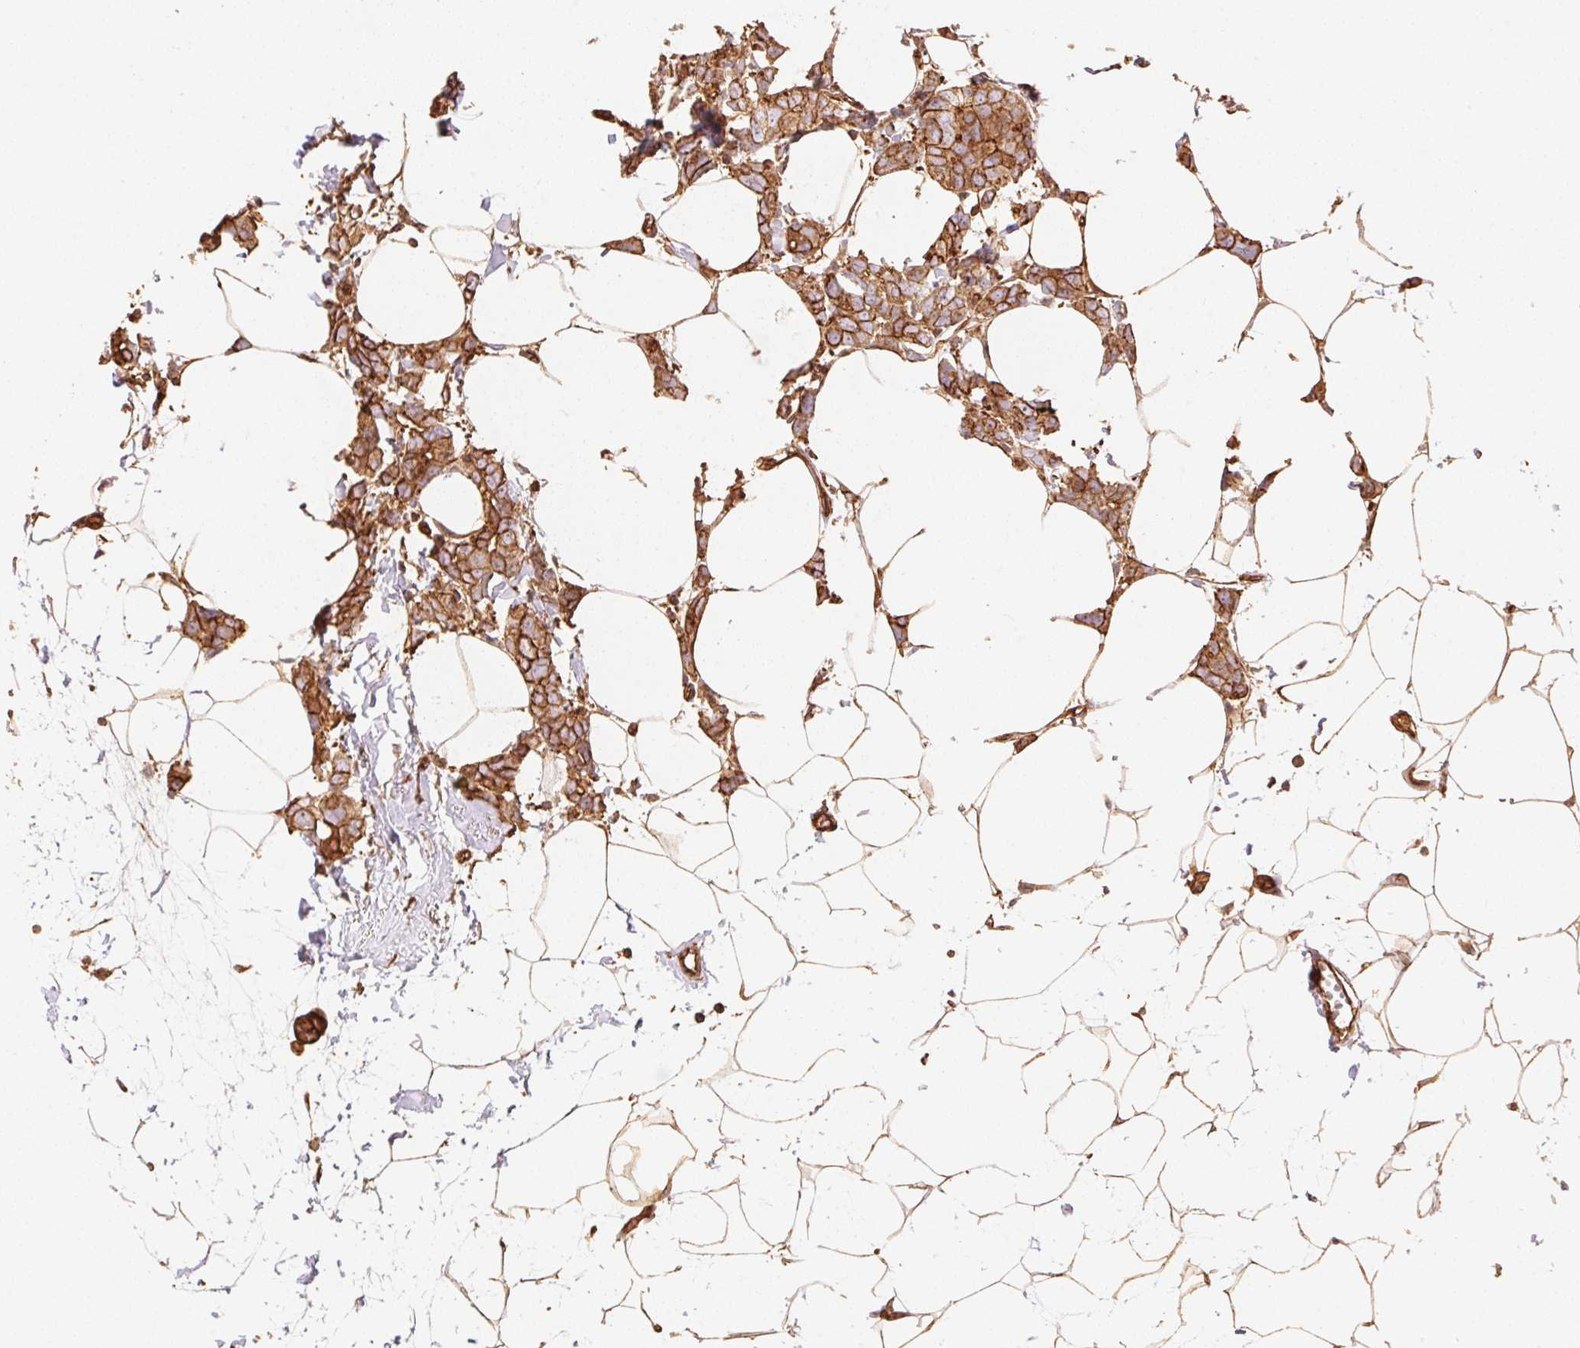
{"staining": {"intensity": "moderate", "quantity": "25%-75%", "location": "cytoplasmic/membranous"}, "tissue": "breast cancer", "cell_type": "Tumor cells", "image_type": "cancer", "snomed": [{"axis": "morphology", "description": "Duct carcinoma"}, {"axis": "topography", "description": "Breast"}], "caption": "Moderate cytoplasmic/membranous staining for a protein is seen in about 25%-75% of tumor cells of breast cancer (invasive ductal carcinoma) using immunohistochemistry.", "gene": "FRAS1", "patient": {"sex": "female", "age": 40}}